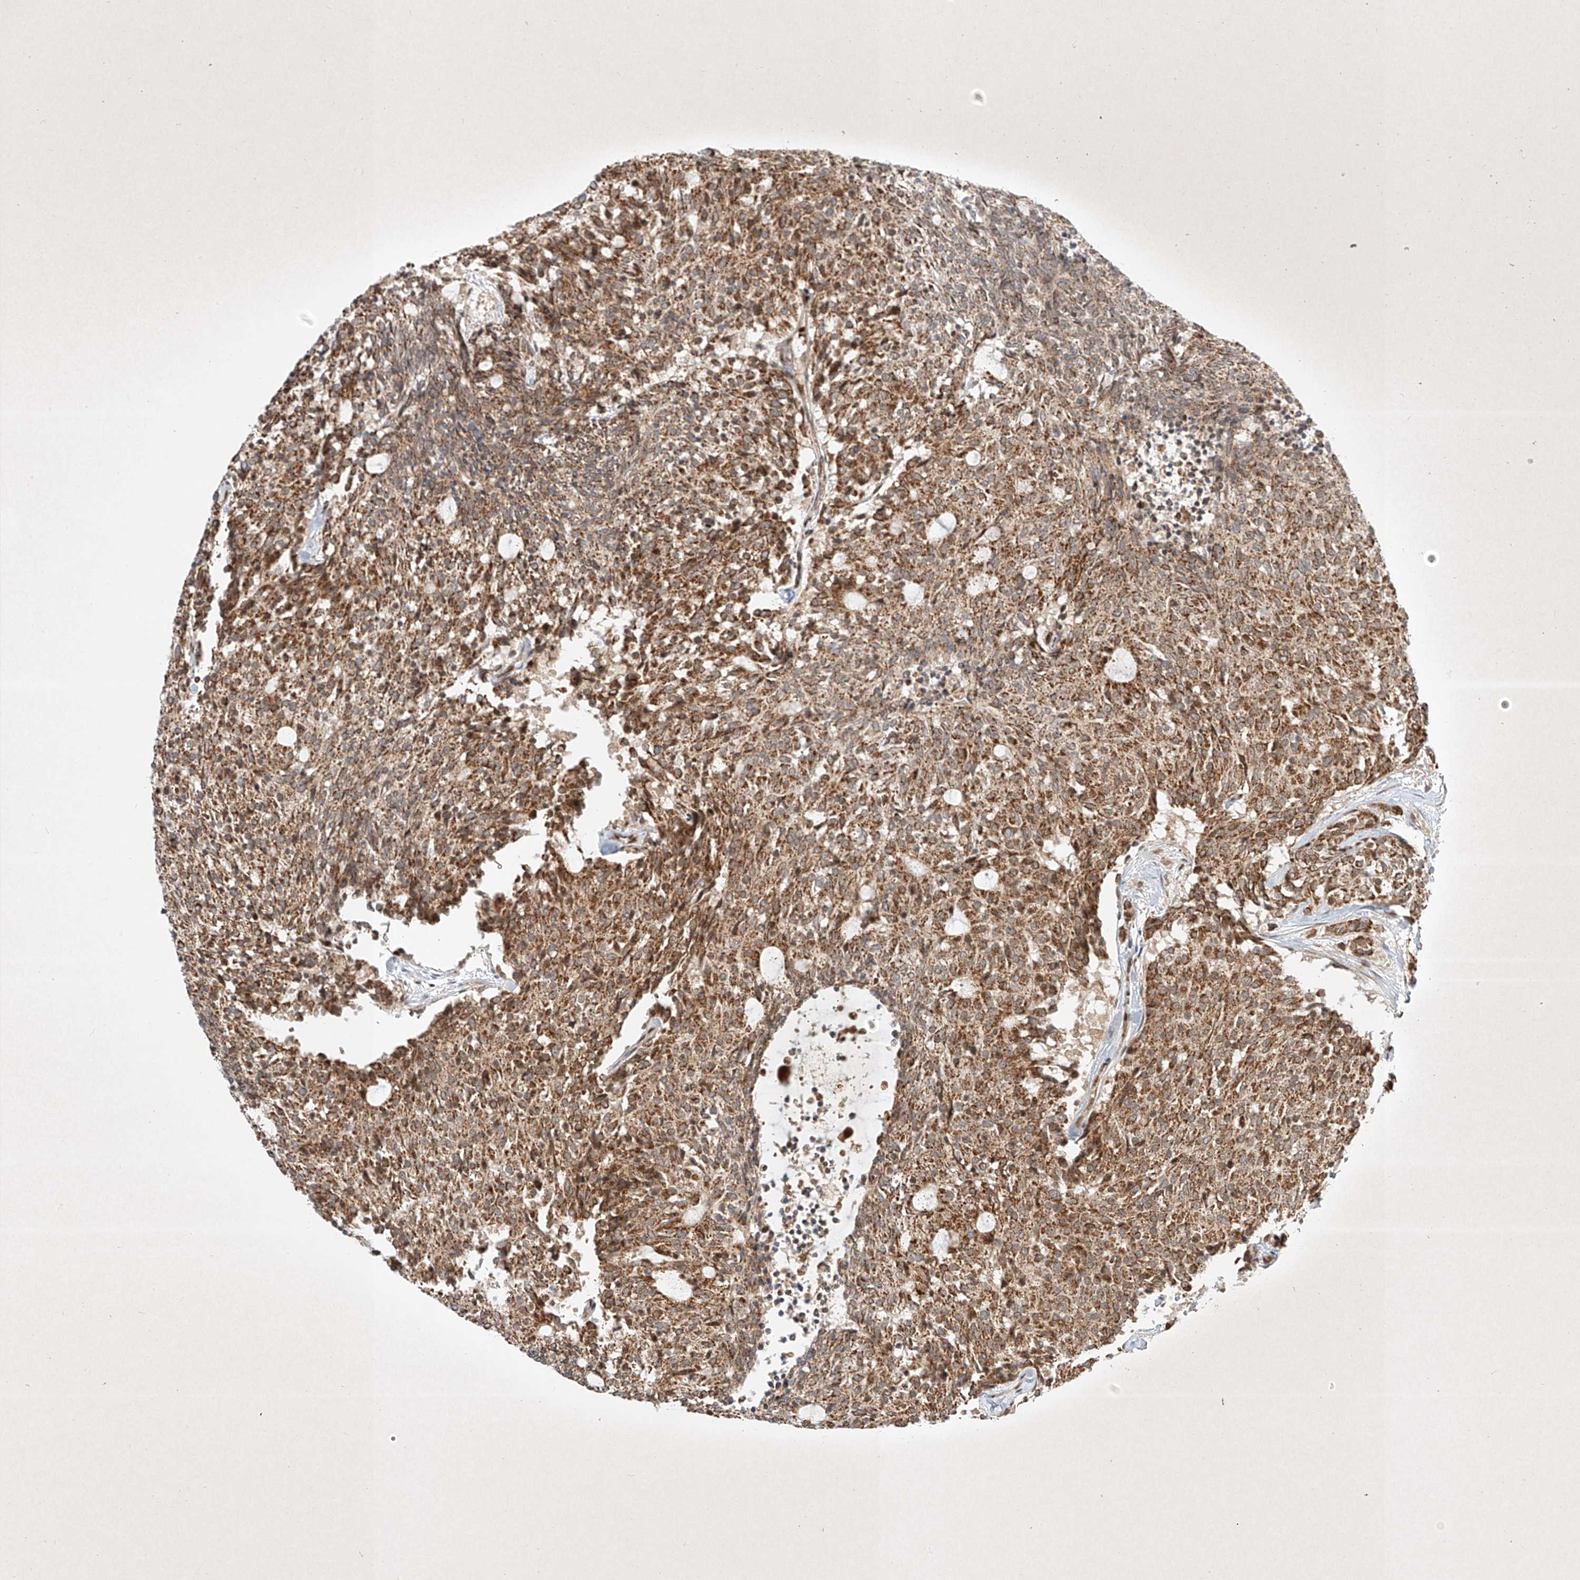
{"staining": {"intensity": "moderate", "quantity": ">75%", "location": "cytoplasmic/membranous"}, "tissue": "carcinoid", "cell_type": "Tumor cells", "image_type": "cancer", "snomed": [{"axis": "morphology", "description": "Carcinoid, malignant, NOS"}, {"axis": "topography", "description": "Pancreas"}], "caption": "Protein staining by immunohistochemistry (IHC) demonstrates moderate cytoplasmic/membranous positivity in approximately >75% of tumor cells in carcinoid.", "gene": "EPG5", "patient": {"sex": "female", "age": 54}}